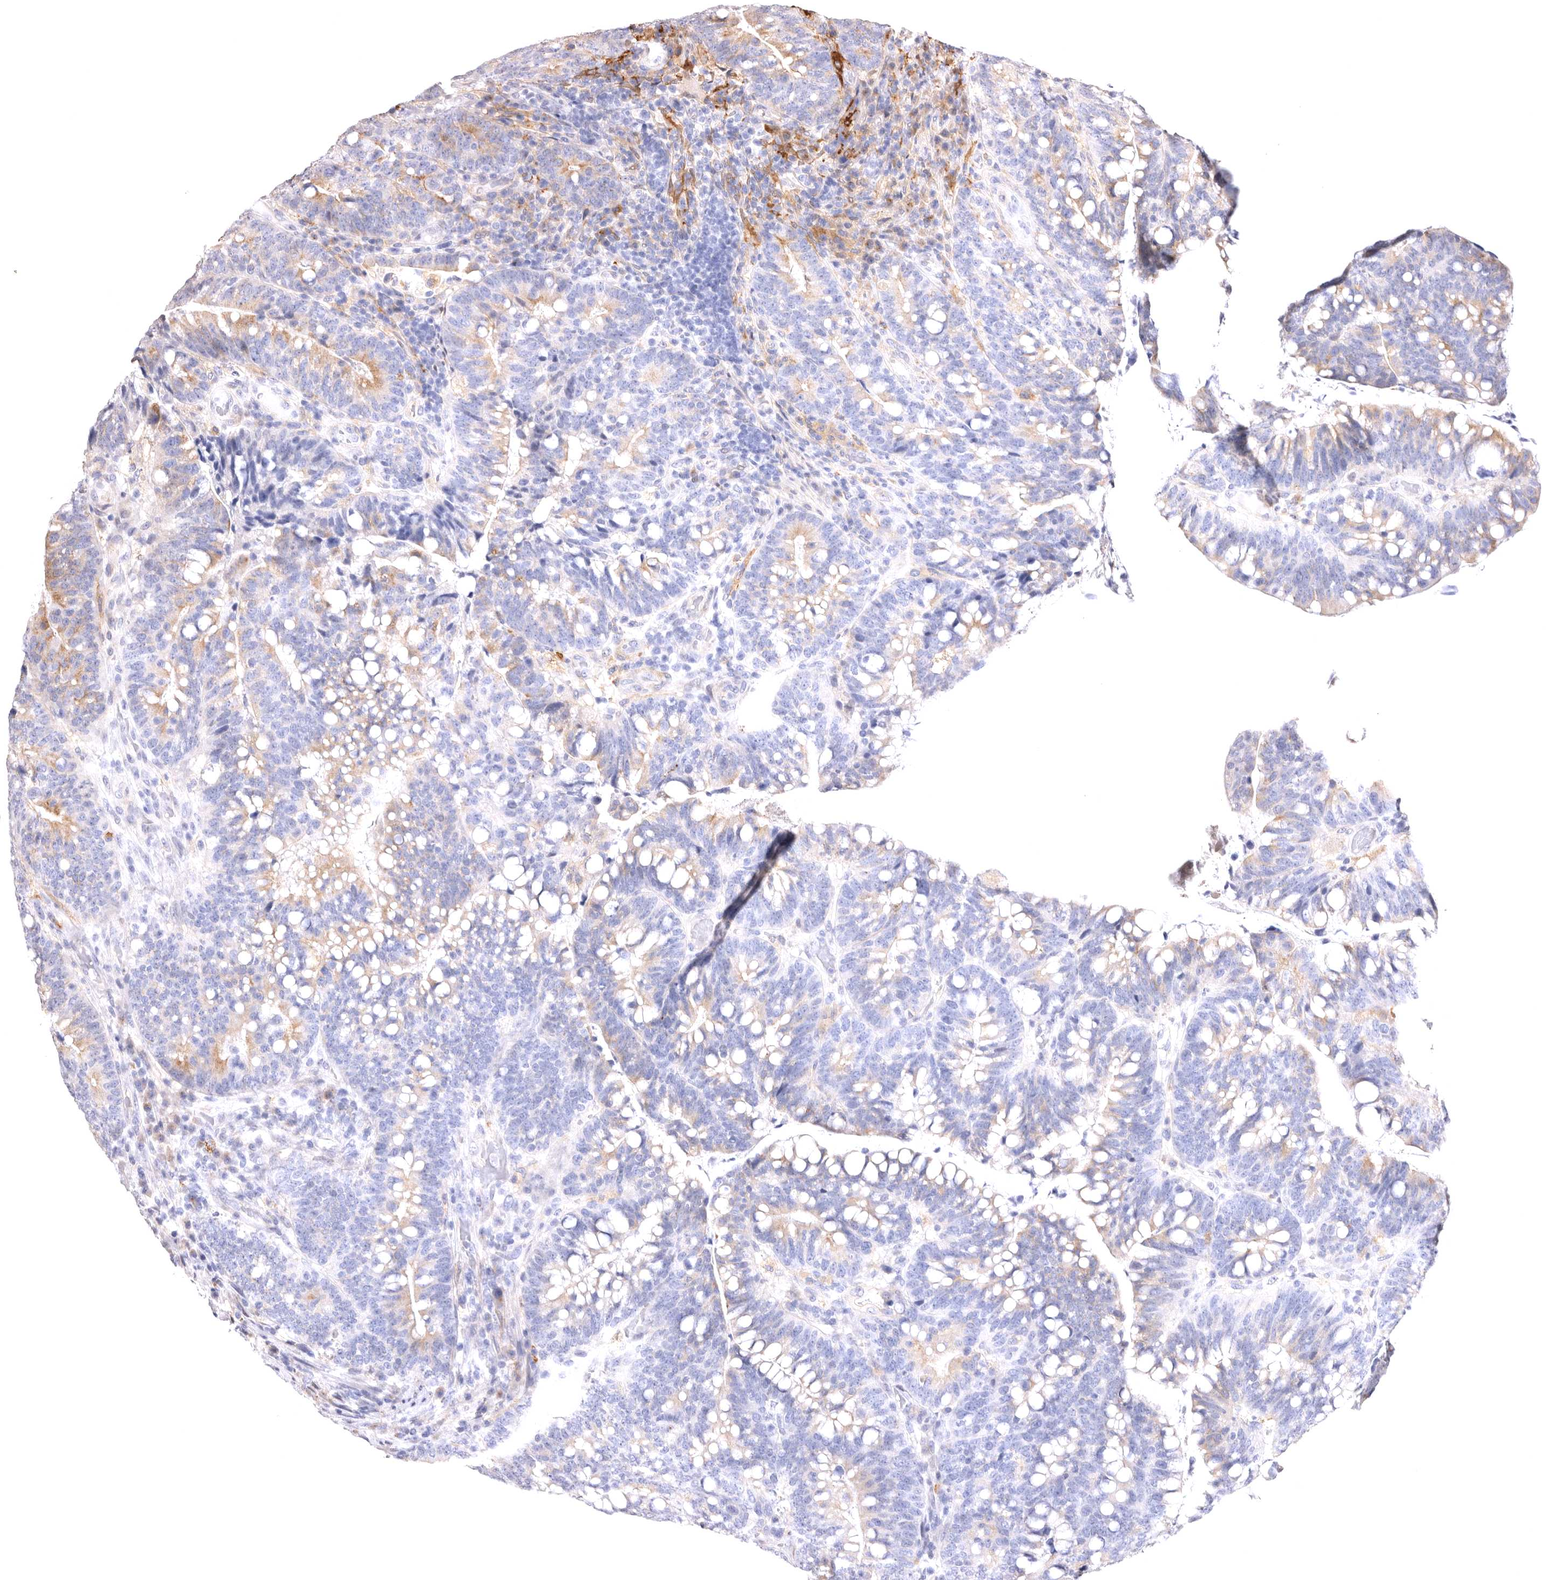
{"staining": {"intensity": "weak", "quantity": "<25%", "location": "cytoplasmic/membranous"}, "tissue": "colorectal cancer", "cell_type": "Tumor cells", "image_type": "cancer", "snomed": [{"axis": "morphology", "description": "Adenocarcinoma, NOS"}, {"axis": "topography", "description": "Colon"}], "caption": "There is no significant positivity in tumor cells of colorectal adenocarcinoma.", "gene": "VPS45", "patient": {"sex": "female", "age": 66}}